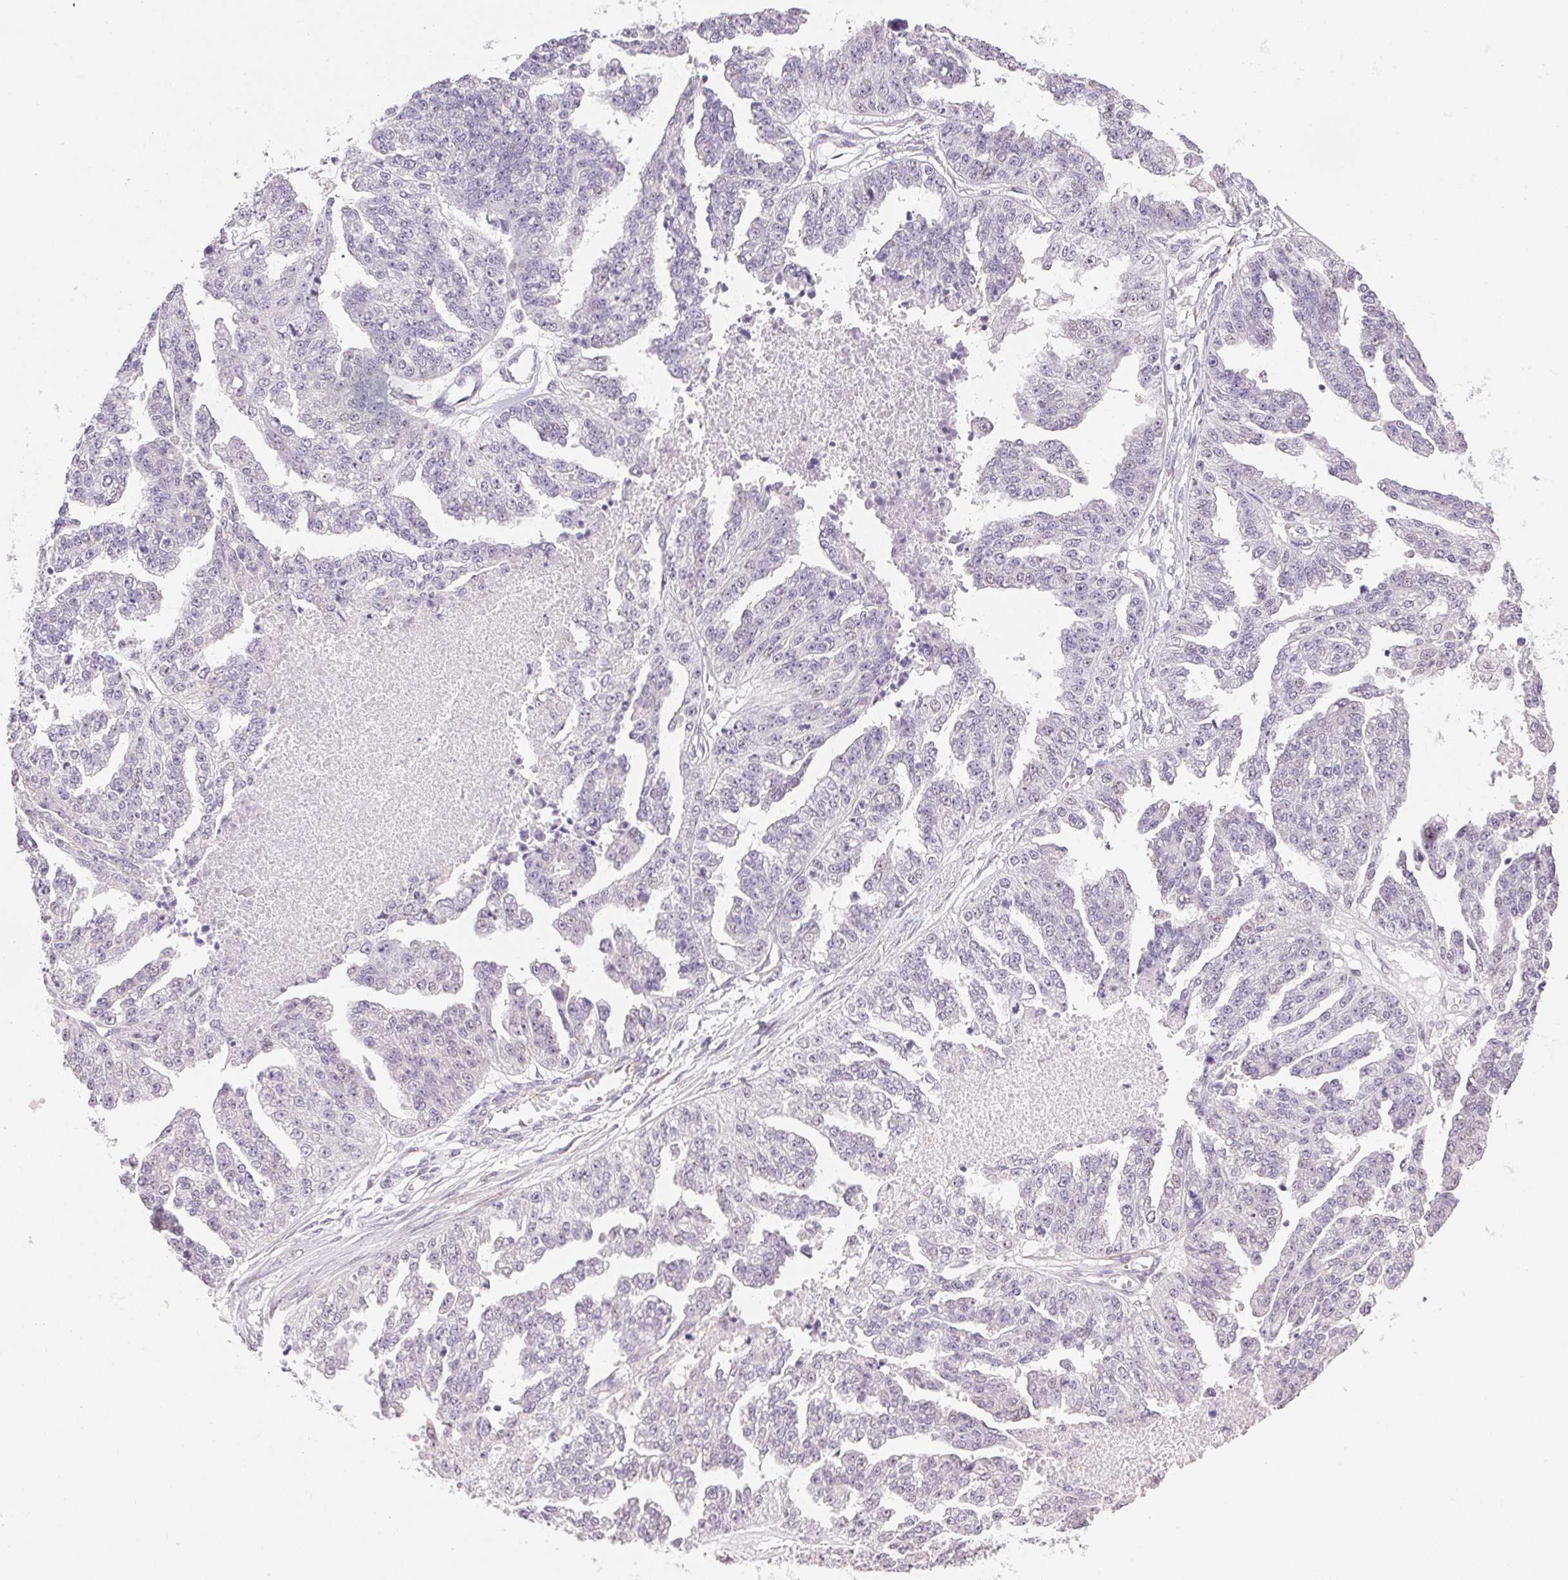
{"staining": {"intensity": "negative", "quantity": "none", "location": "none"}, "tissue": "ovarian cancer", "cell_type": "Tumor cells", "image_type": "cancer", "snomed": [{"axis": "morphology", "description": "Cystadenocarcinoma, serous, NOS"}, {"axis": "topography", "description": "Ovary"}], "caption": "Ovarian cancer stained for a protein using IHC shows no expression tumor cells.", "gene": "GYG2", "patient": {"sex": "female", "age": 58}}